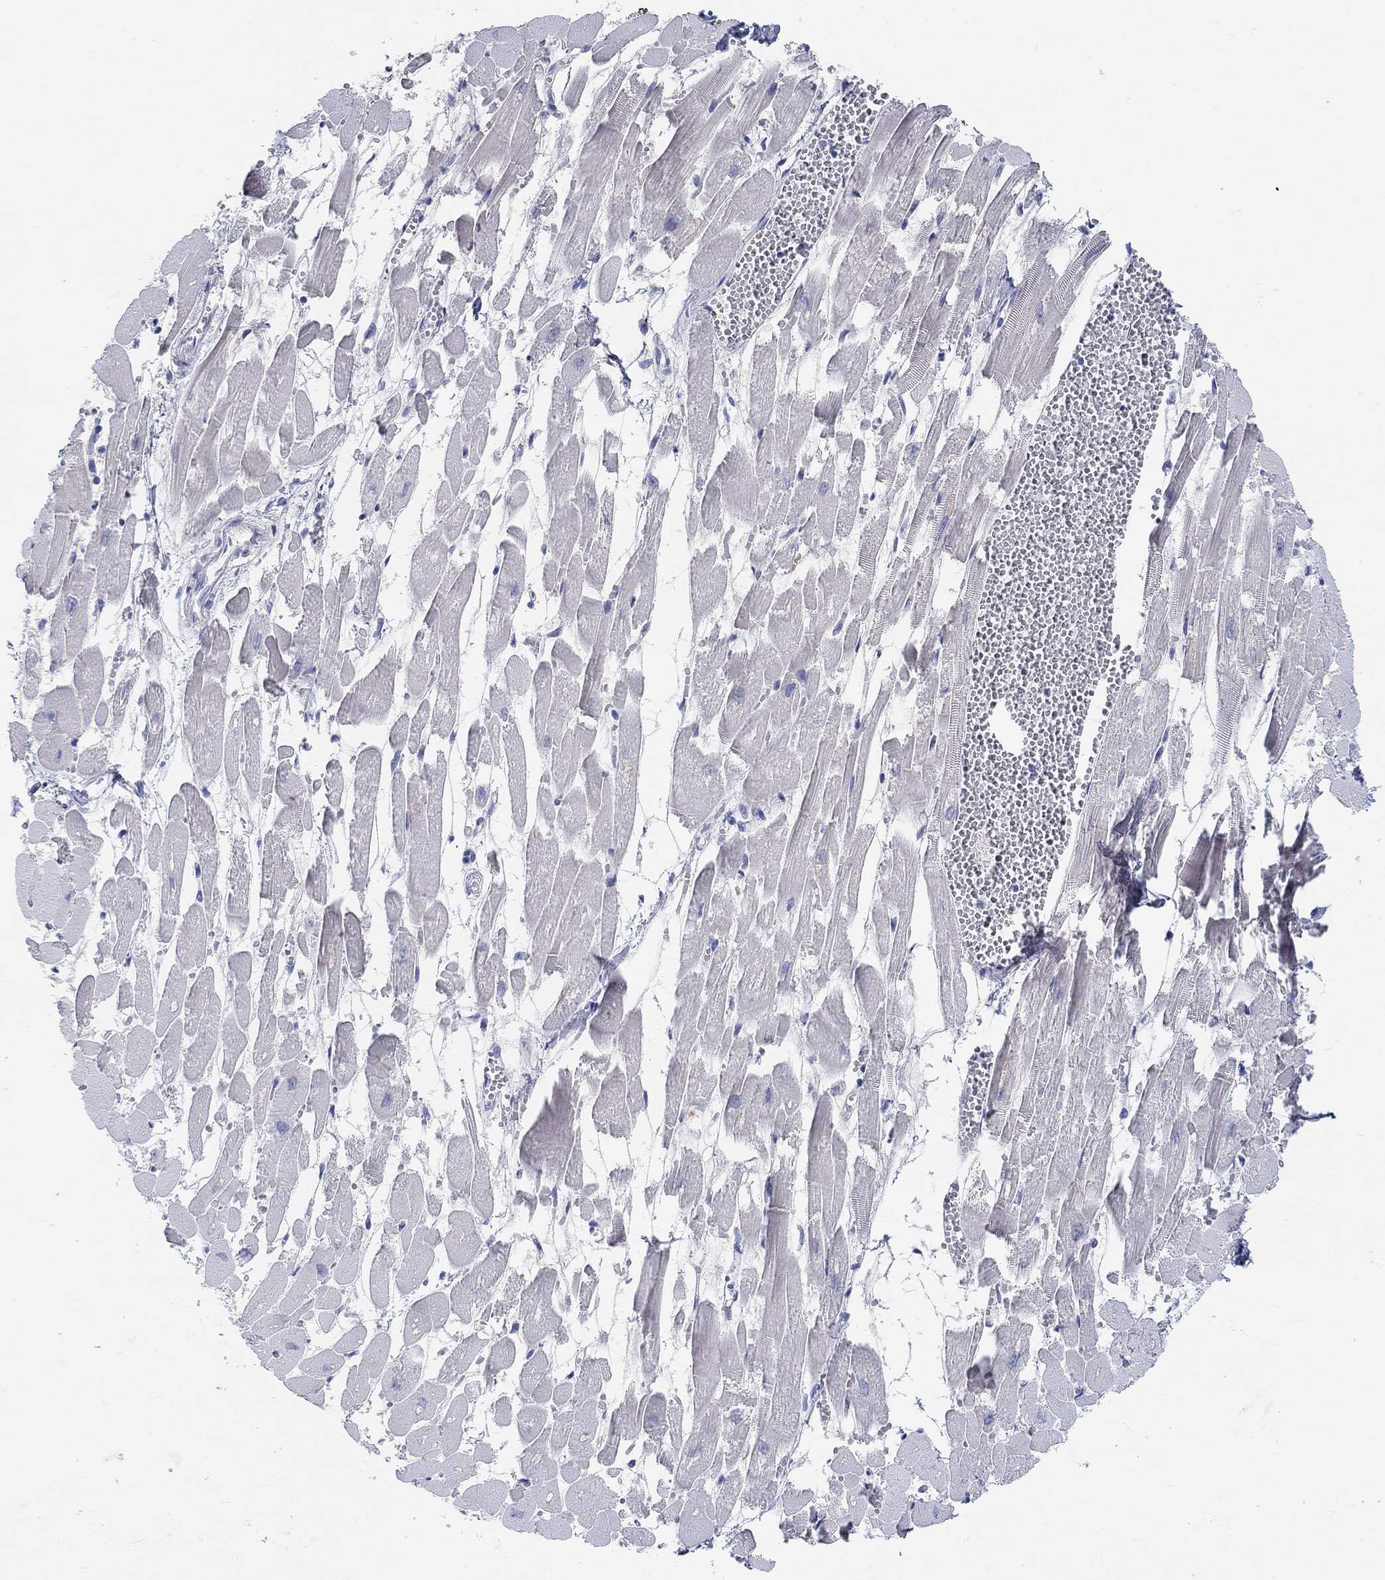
{"staining": {"intensity": "negative", "quantity": "none", "location": "none"}, "tissue": "heart muscle", "cell_type": "Cardiomyocytes", "image_type": "normal", "snomed": [{"axis": "morphology", "description": "Normal tissue, NOS"}, {"axis": "topography", "description": "Heart"}], "caption": "Immunohistochemical staining of benign human heart muscle demonstrates no significant expression in cardiomyocytes.", "gene": "SNTG2", "patient": {"sex": "female", "age": 52}}